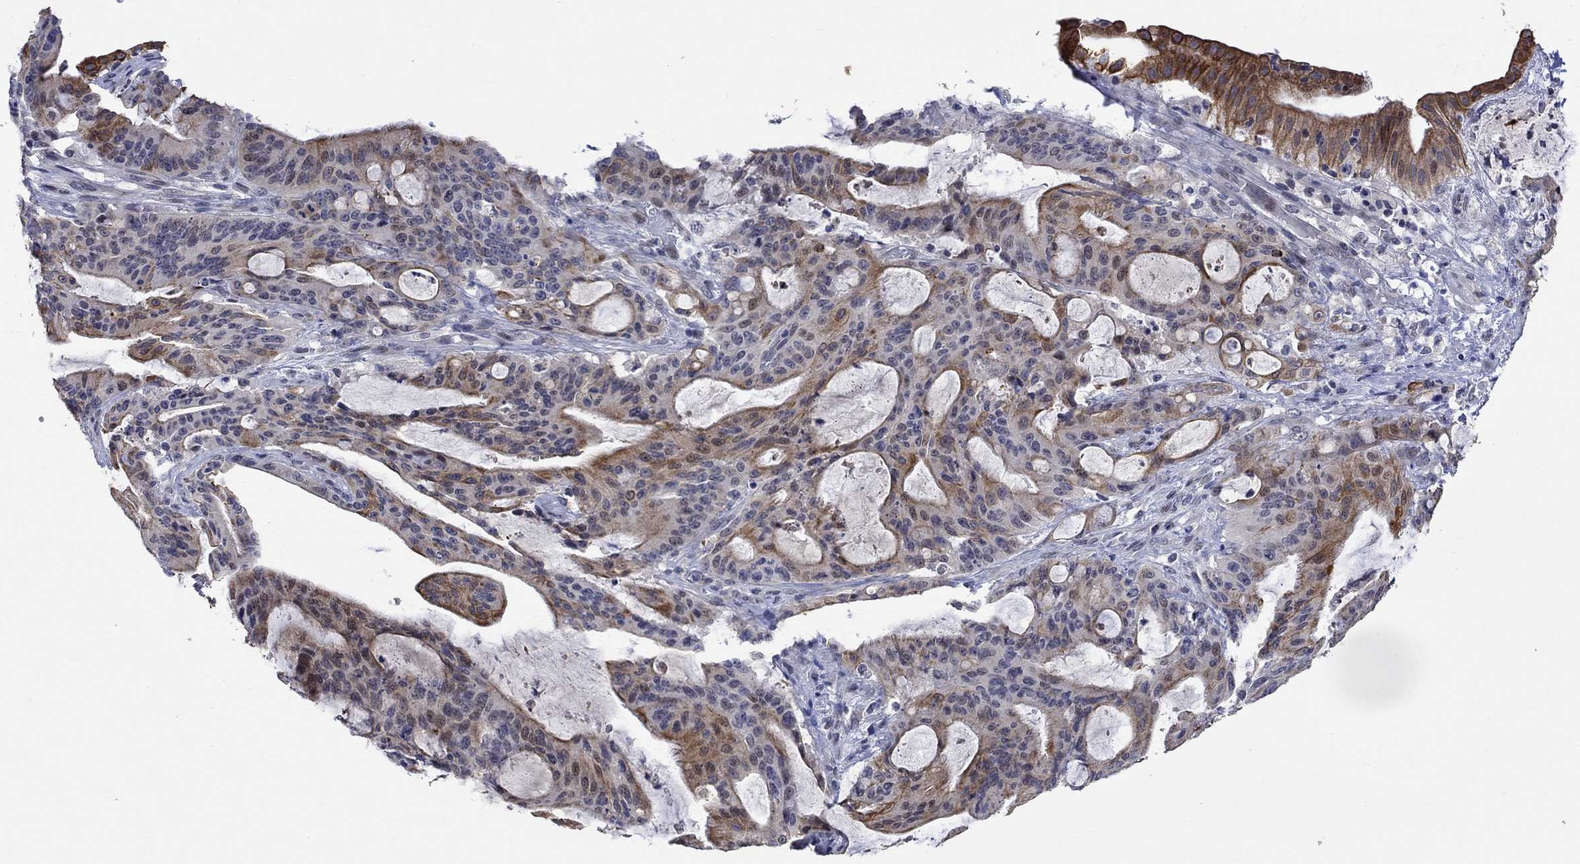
{"staining": {"intensity": "strong", "quantity": "<25%", "location": "cytoplasmic/membranous"}, "tissue": "liver cancer", "cell_type": "Tumor cells", "image_type": "cancer", "snomed": [{"axis": "morphology", "description": "Cholangiocarcinoma"}, {"axis": "topography", "description": "Liver"}], "caption": "Liver cholangiocarcinoma stained for a protein shows strong cytoplasmic/membranous positivity in tumor cells. (IHC, brightfield microscopy, high magnification).", "gene": "DDX3Y", "patient": {"sex": "female", "age": 73}}